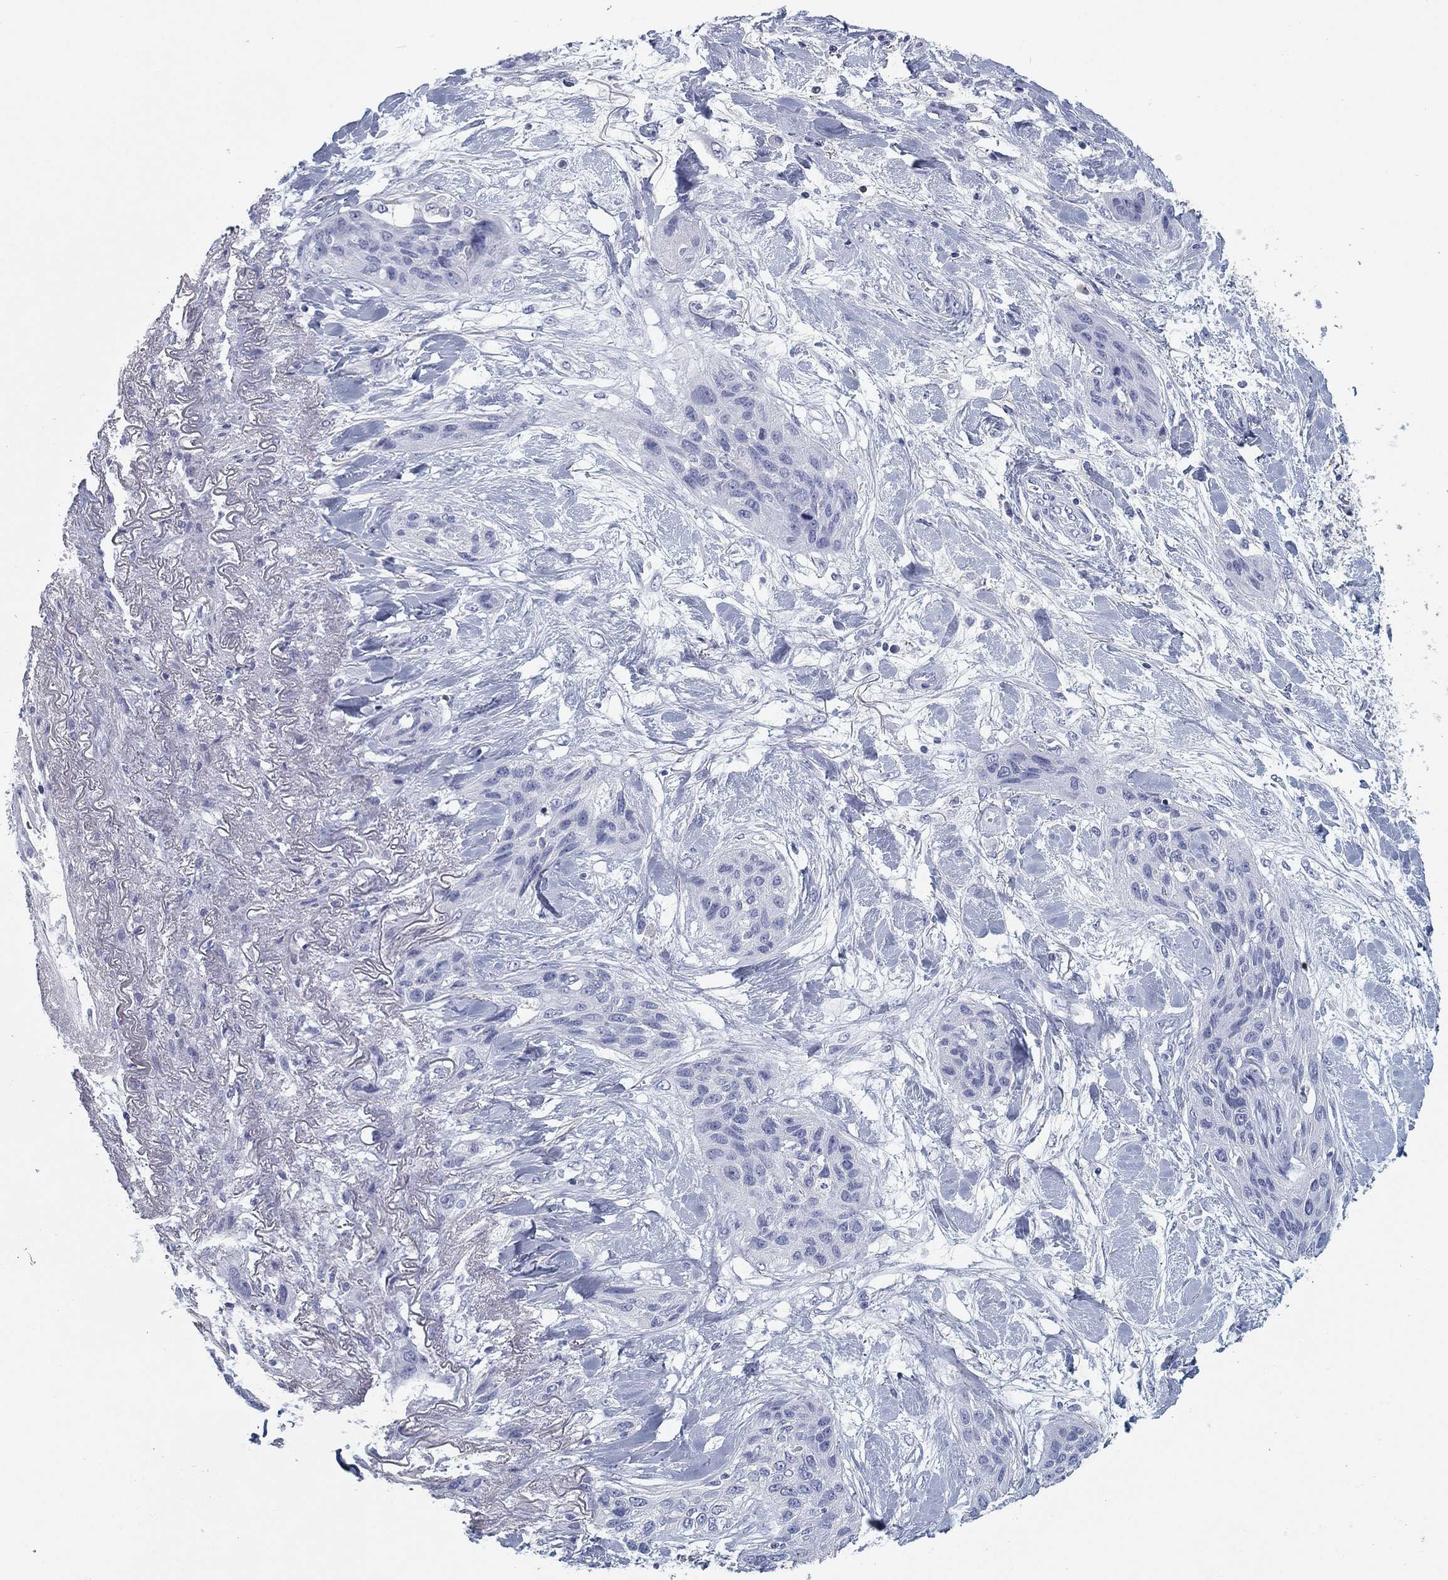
{"staining": {"intensity": "negative", "quantity": "none", "location": "none"}, "tissue": "lung cancer", "cell_type": "Tumor cells", "image_type": "cancer", "snomed": [{"axis": "morphology", "description": "Squamous cell carcinoma, NOS"}, {"axis": "topography", "description": "Lung"}], "caption": "An image of lung squamous cell carcinoma stained for a protein exhibits no brown staining in tumor cells.", "gene": "CD79B", "patient": {"sex": "female", "age": 70}}